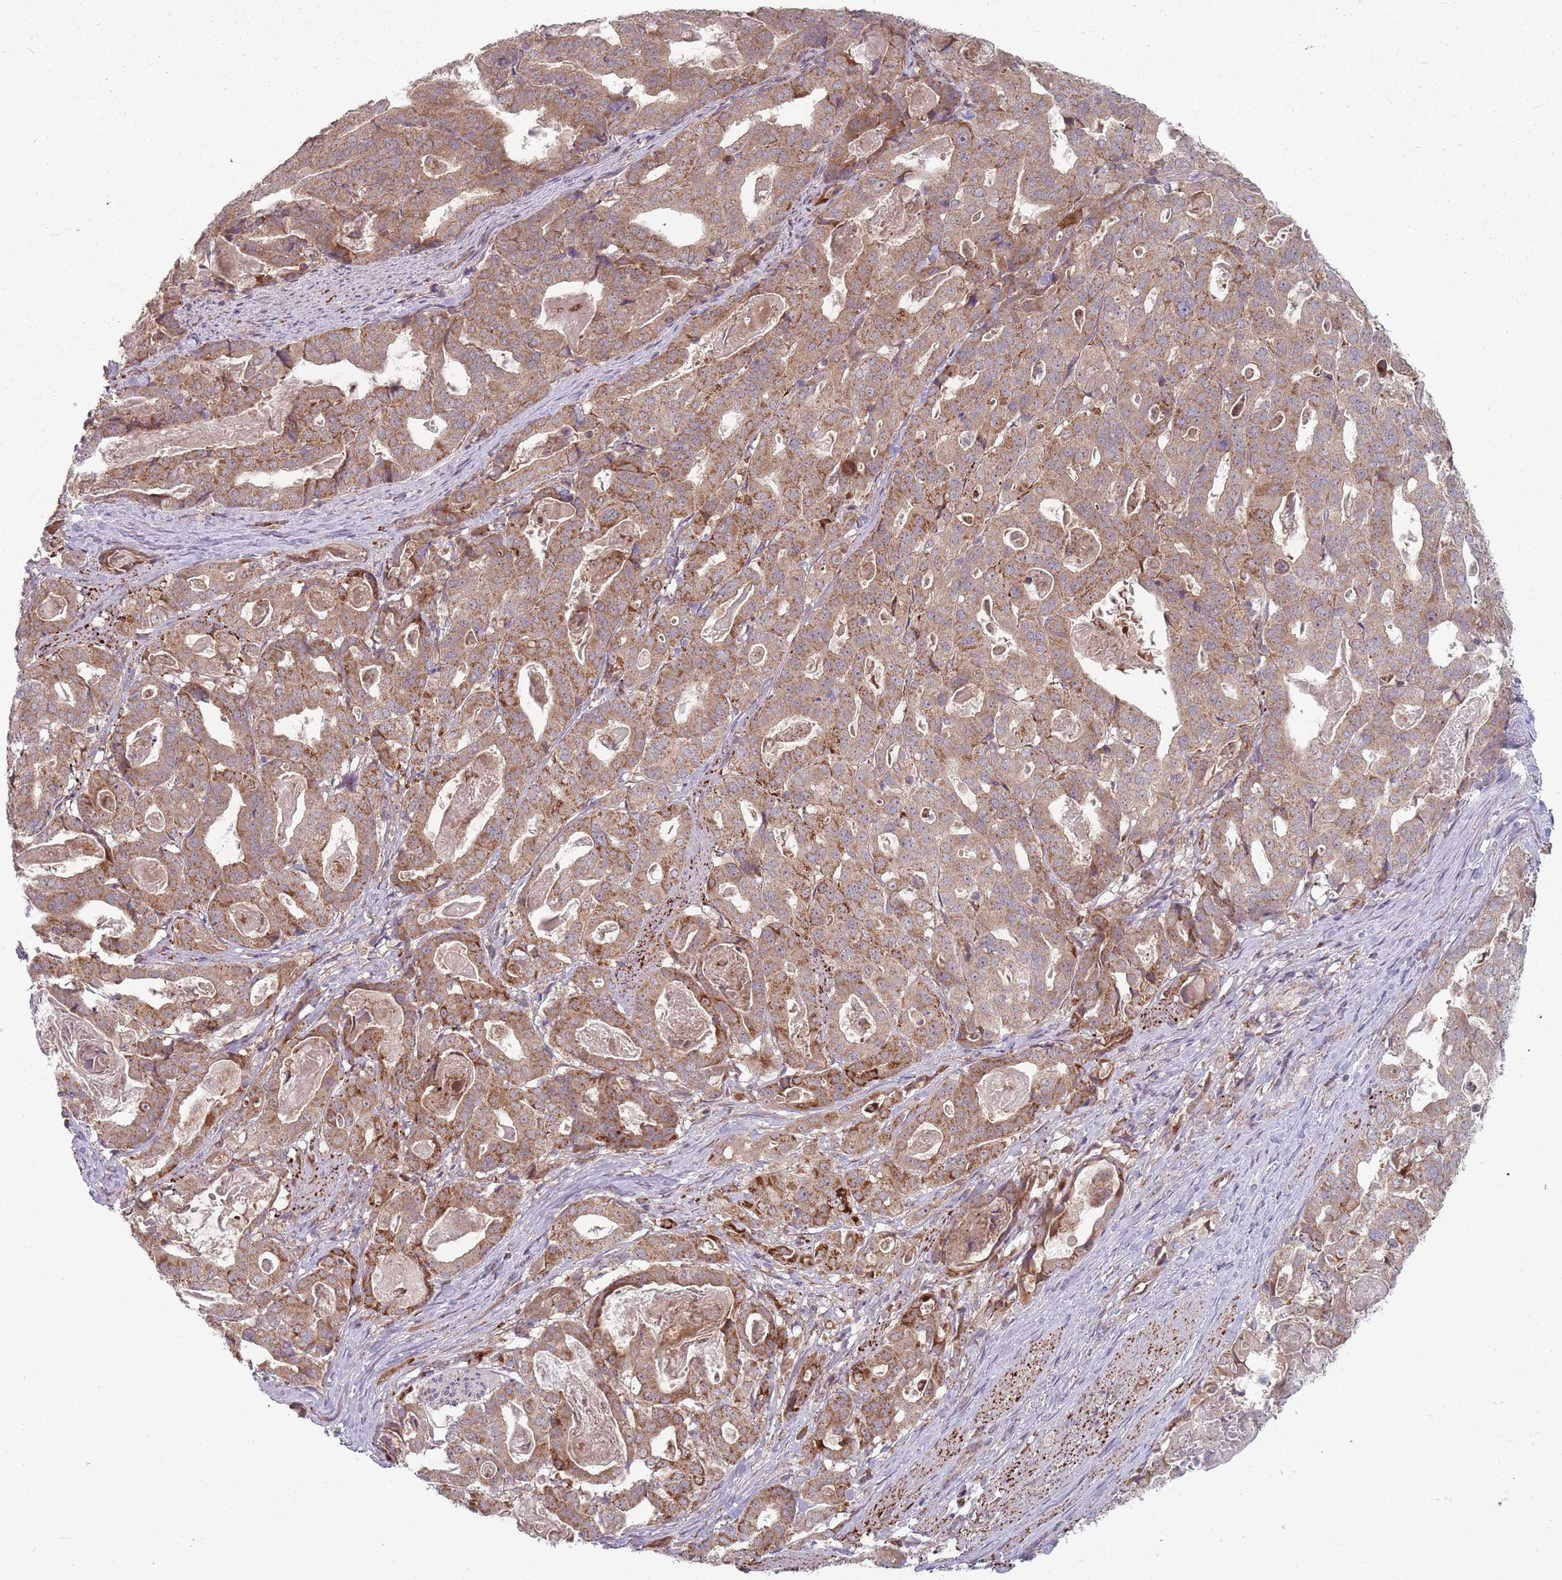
{"staining": {"intensity": "moderate", "quantity": ">75%", "location": "cytoplasmic/membranous"}, "tissue": "stomach cancer", "cell_type": "Tumor cells", "image_type": "cancer", "snomed": [{"axis": "morphology", "description": "Adenocarcinoma, NOS"}, {"axis": "topography", "description": "Stomach"}], "caption": "This is a photomicrograph of immunohistochemistry staining of adenocarcinoma (stomach), which shows moderate expression in the cytoplasmic/membranous of tumor cells.", "gene": "OR10Q1", "patient": {"sex": "male", "age": 48}}